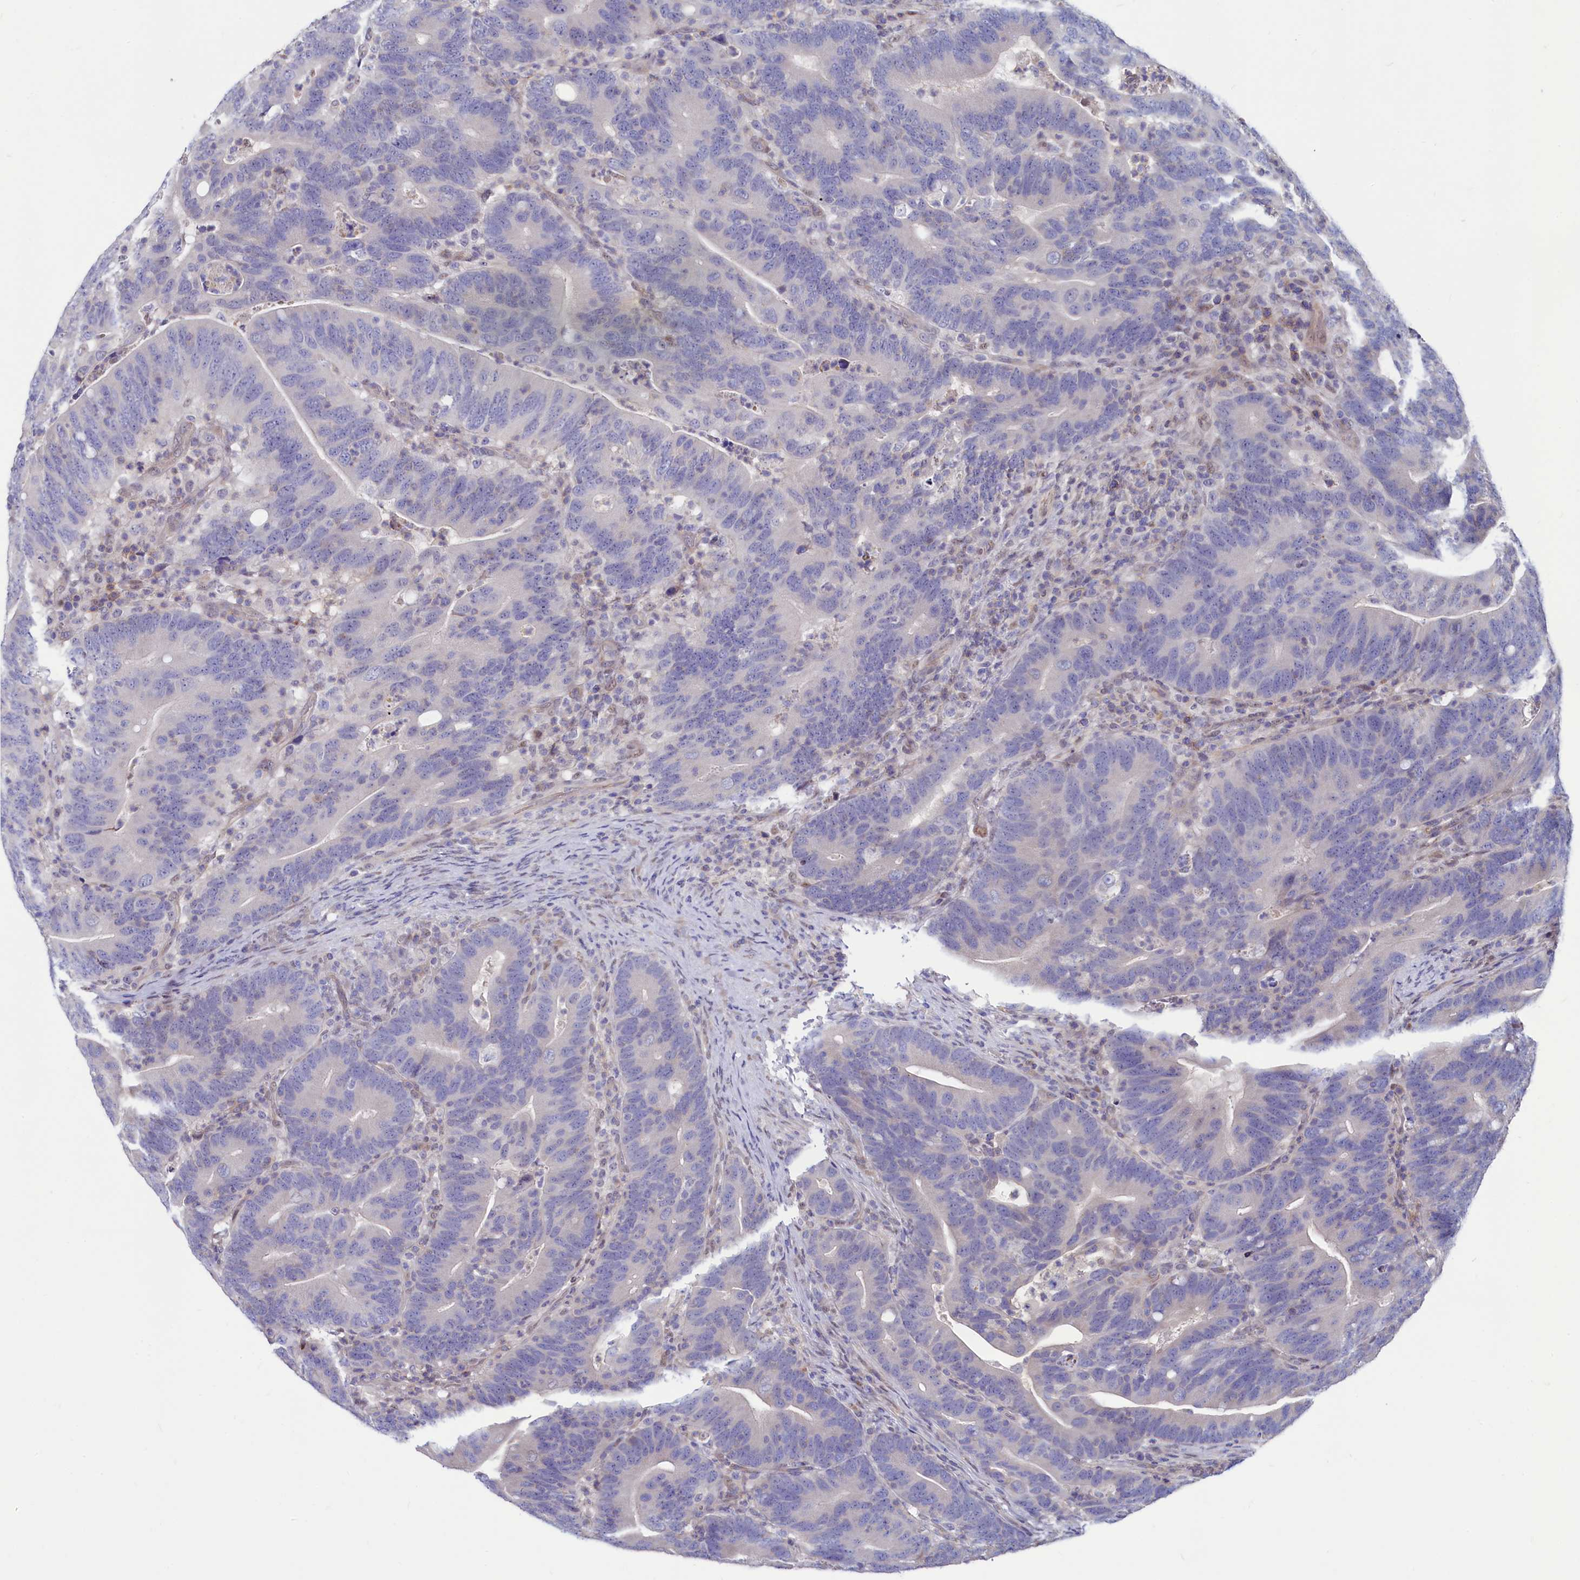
{"staining": {"intensity": "negative", "quantity": "none", "location": "none"}, "tissue": "colorectal cancer", "cell_type": "Tumor cells", "image_type": "cancer", "snomed": [{"axis": "morphology", "description": "Adenocarcinoma, NOS"}, {"axis": "topography", "description": "Colon"}], "caption": "Human adenocarcinoma (colorectal) stained for a protein using immunohistochemistry (IHC) exhibits no staining in tumor cells.", "gene": "ASTE1", "patient": {"sex": "female", "age": 66}}